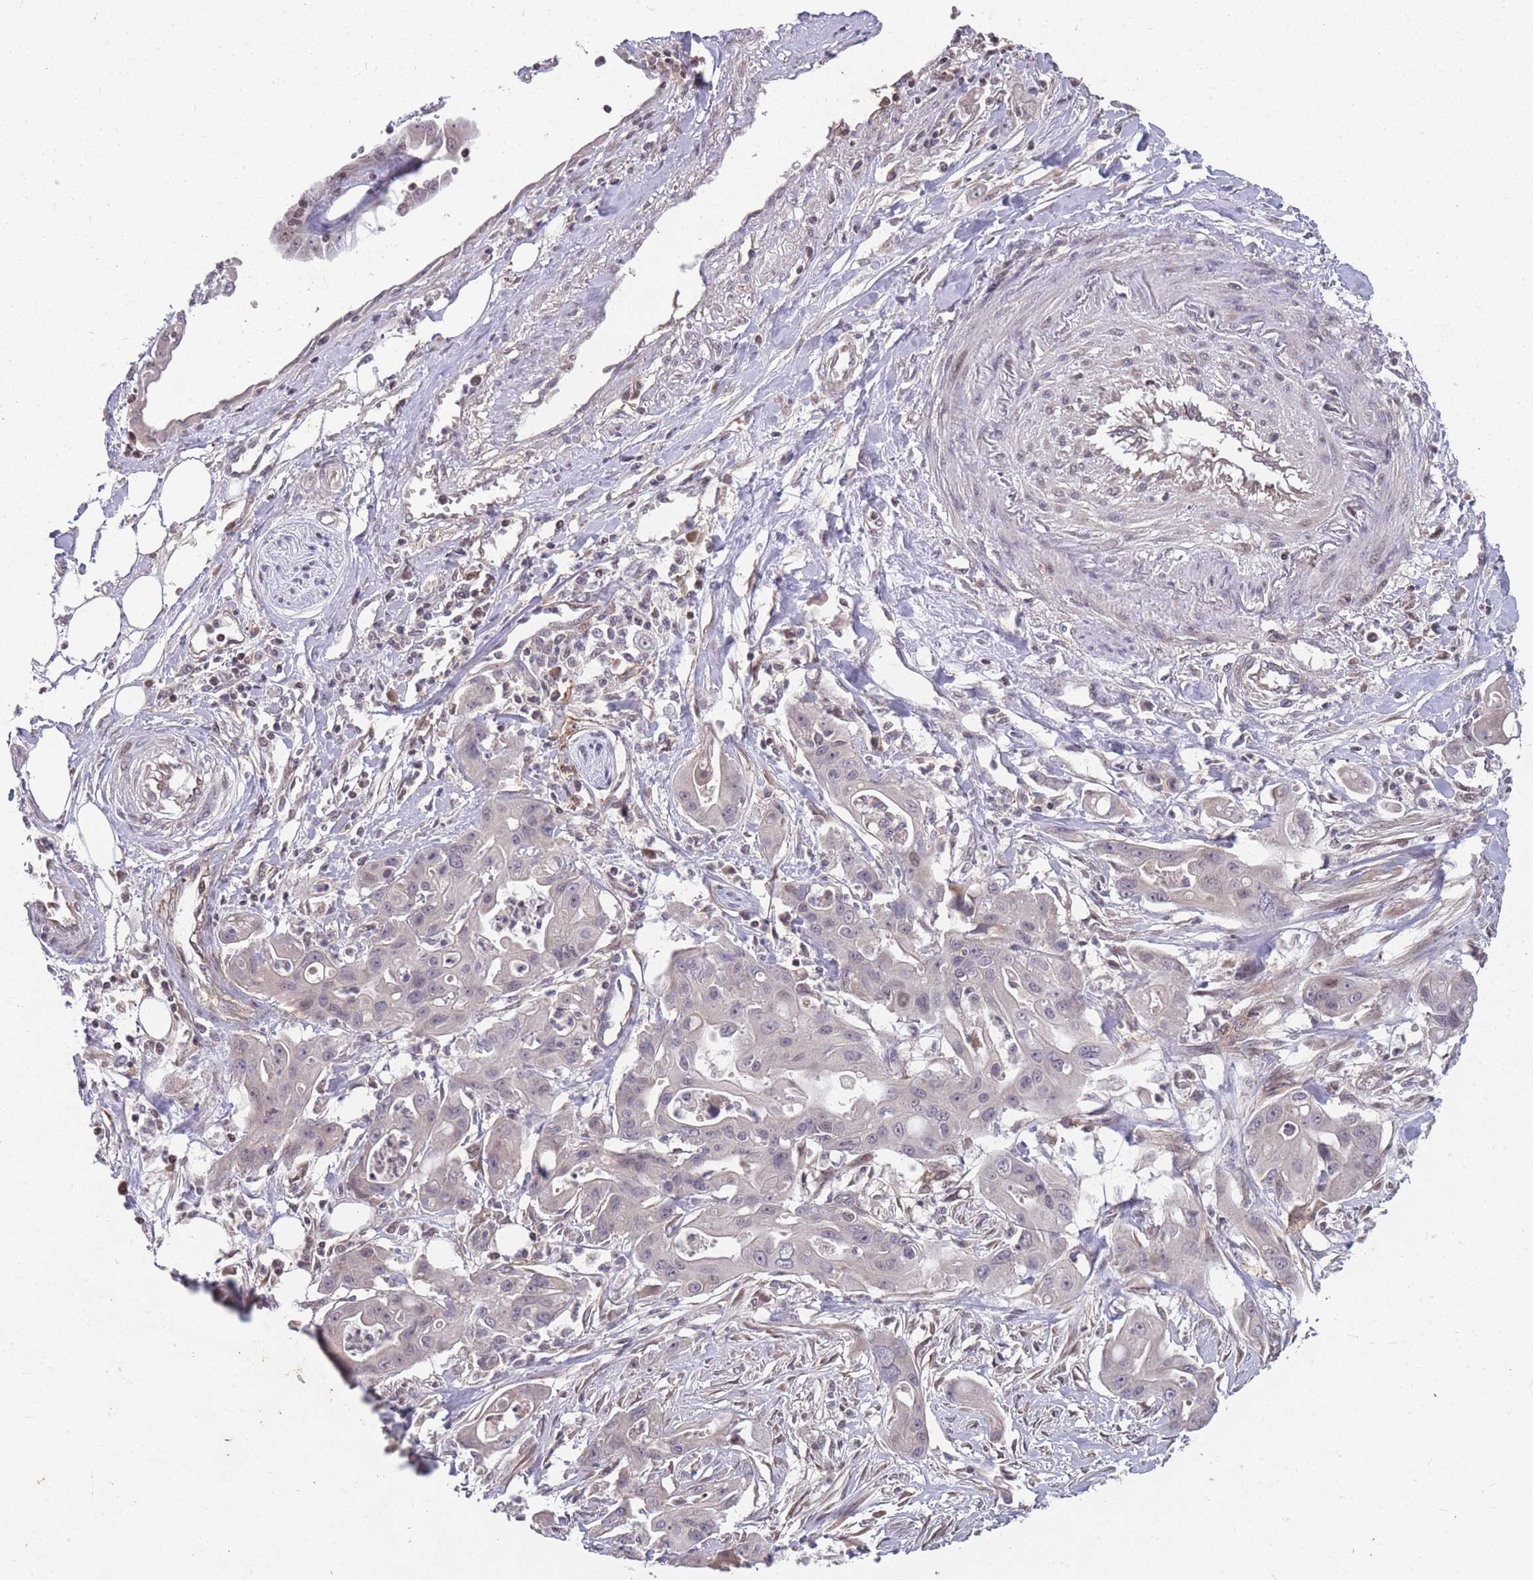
{"staining": {"intensity": "negative", "quantity": "none", "location": "none"}, "tissue": "ovarian cancer", "cell_type": "Tumor cells", "image_type": "cancer", "snomed": [{"axis": "morphology", "description": "Cystadenocarcinoma, mucinous, NOS"}, {"axis": "topography", "description": "Ovary"}], "caption": "This is an IHC photomicrograph of ovarian cancer. There is no expression in tumor cells.", "gene": "GGT5", "patient": {"sex": "female", "age": 70}}